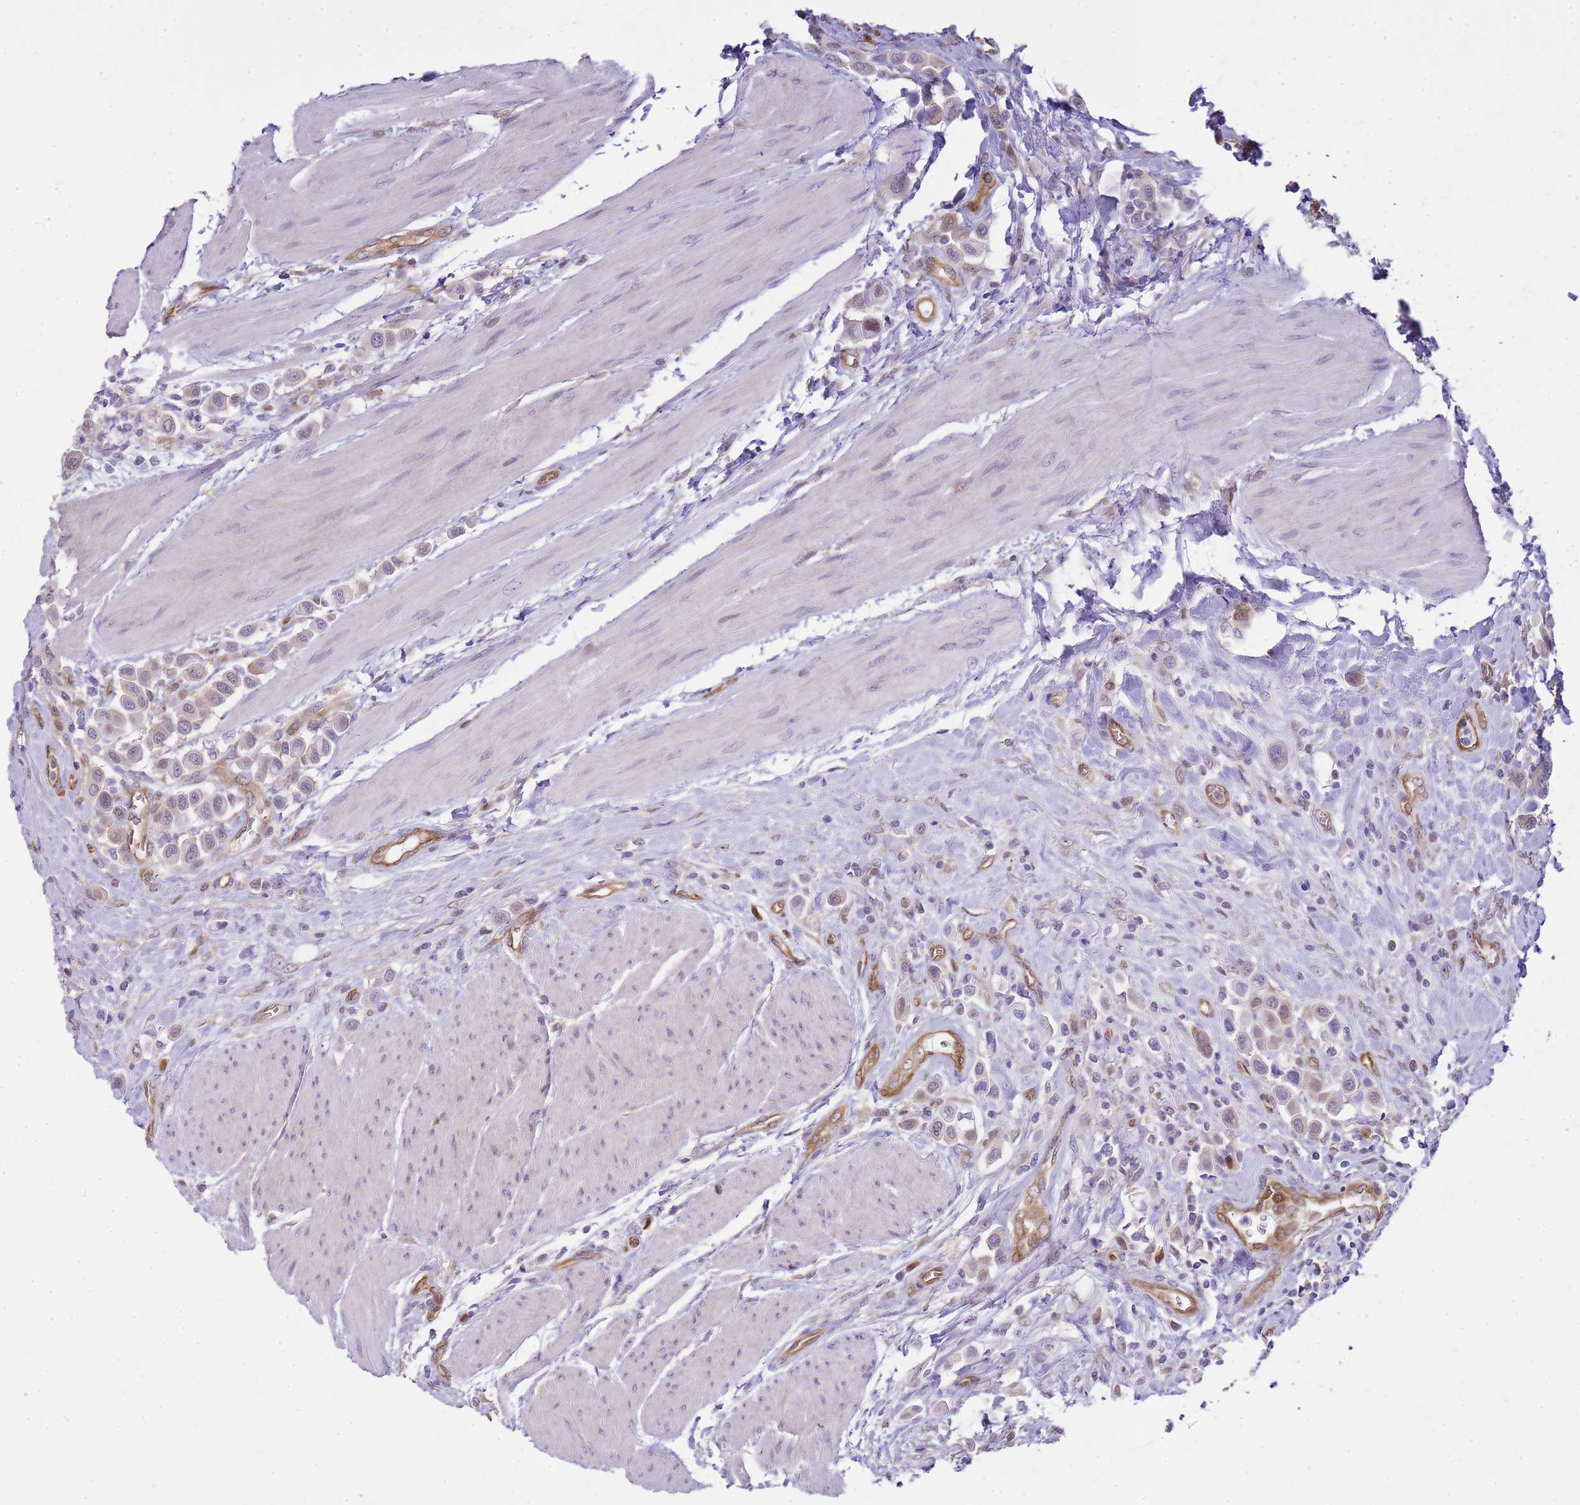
{"staining": {"intensity": "negative", "quantity": "none", "location": "none"}, "tissue": "urothelial cancer", "cell_type": "Tumor cells", "image_type": "cancer", "snomed": [{"axis": "morphology", "description": "Urothelial carcinoma, High grade"}, {"axis": "topography", "description": "Urinary bladder"}], "caption": "Immunohistochemistry histopathology image of neoplastic tissue: human high-grade urothelial carcinoma stained with DAB (3,3'-diaminobenzidine) exhibits no significant protein positivity in tumor cells.", "gene": "YWHAE", "patient": {"sex": "male", "age": 50}}